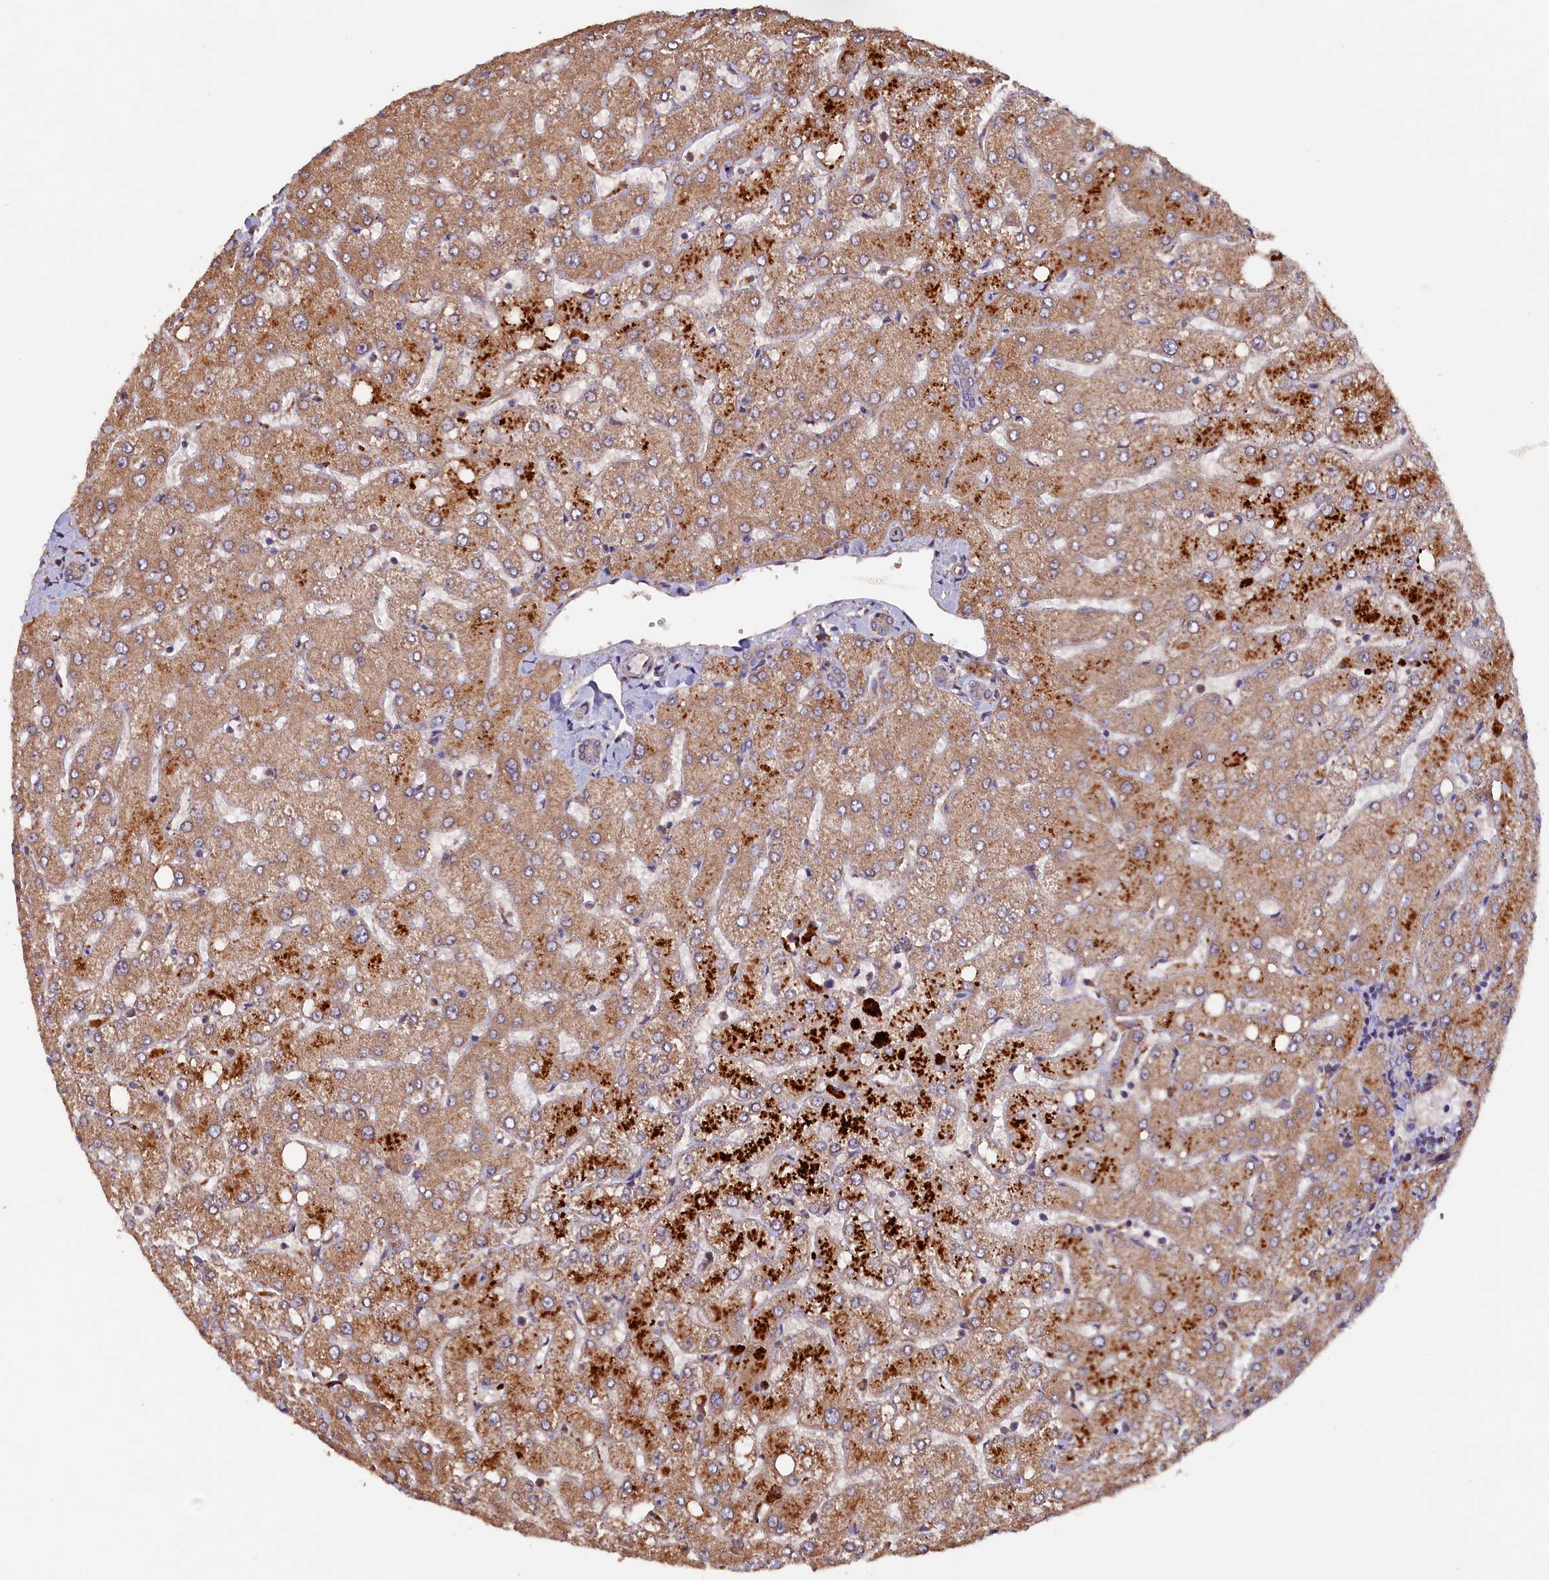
{"staining": {"intensity": "weak", "quantity": "25%-75%", "location": "cytoplasmic/membranous"}, "tissue": "liver", "cell_type": "Cholangiocytes", "image_type": "normal", "snomed": [{"axis": "morphology", "description": "Normal tissue, NOS"}, {"axis": "topography", "description": "Liver"}], "caption": "Immunohistochemical staining of normal liver exhibits low levels of weak cytoplasmic/membranous expression in about 25%-75% of cholangiocytes.", "gene": "GREB1L", "patient": {"sex": "female", "age": 54}}